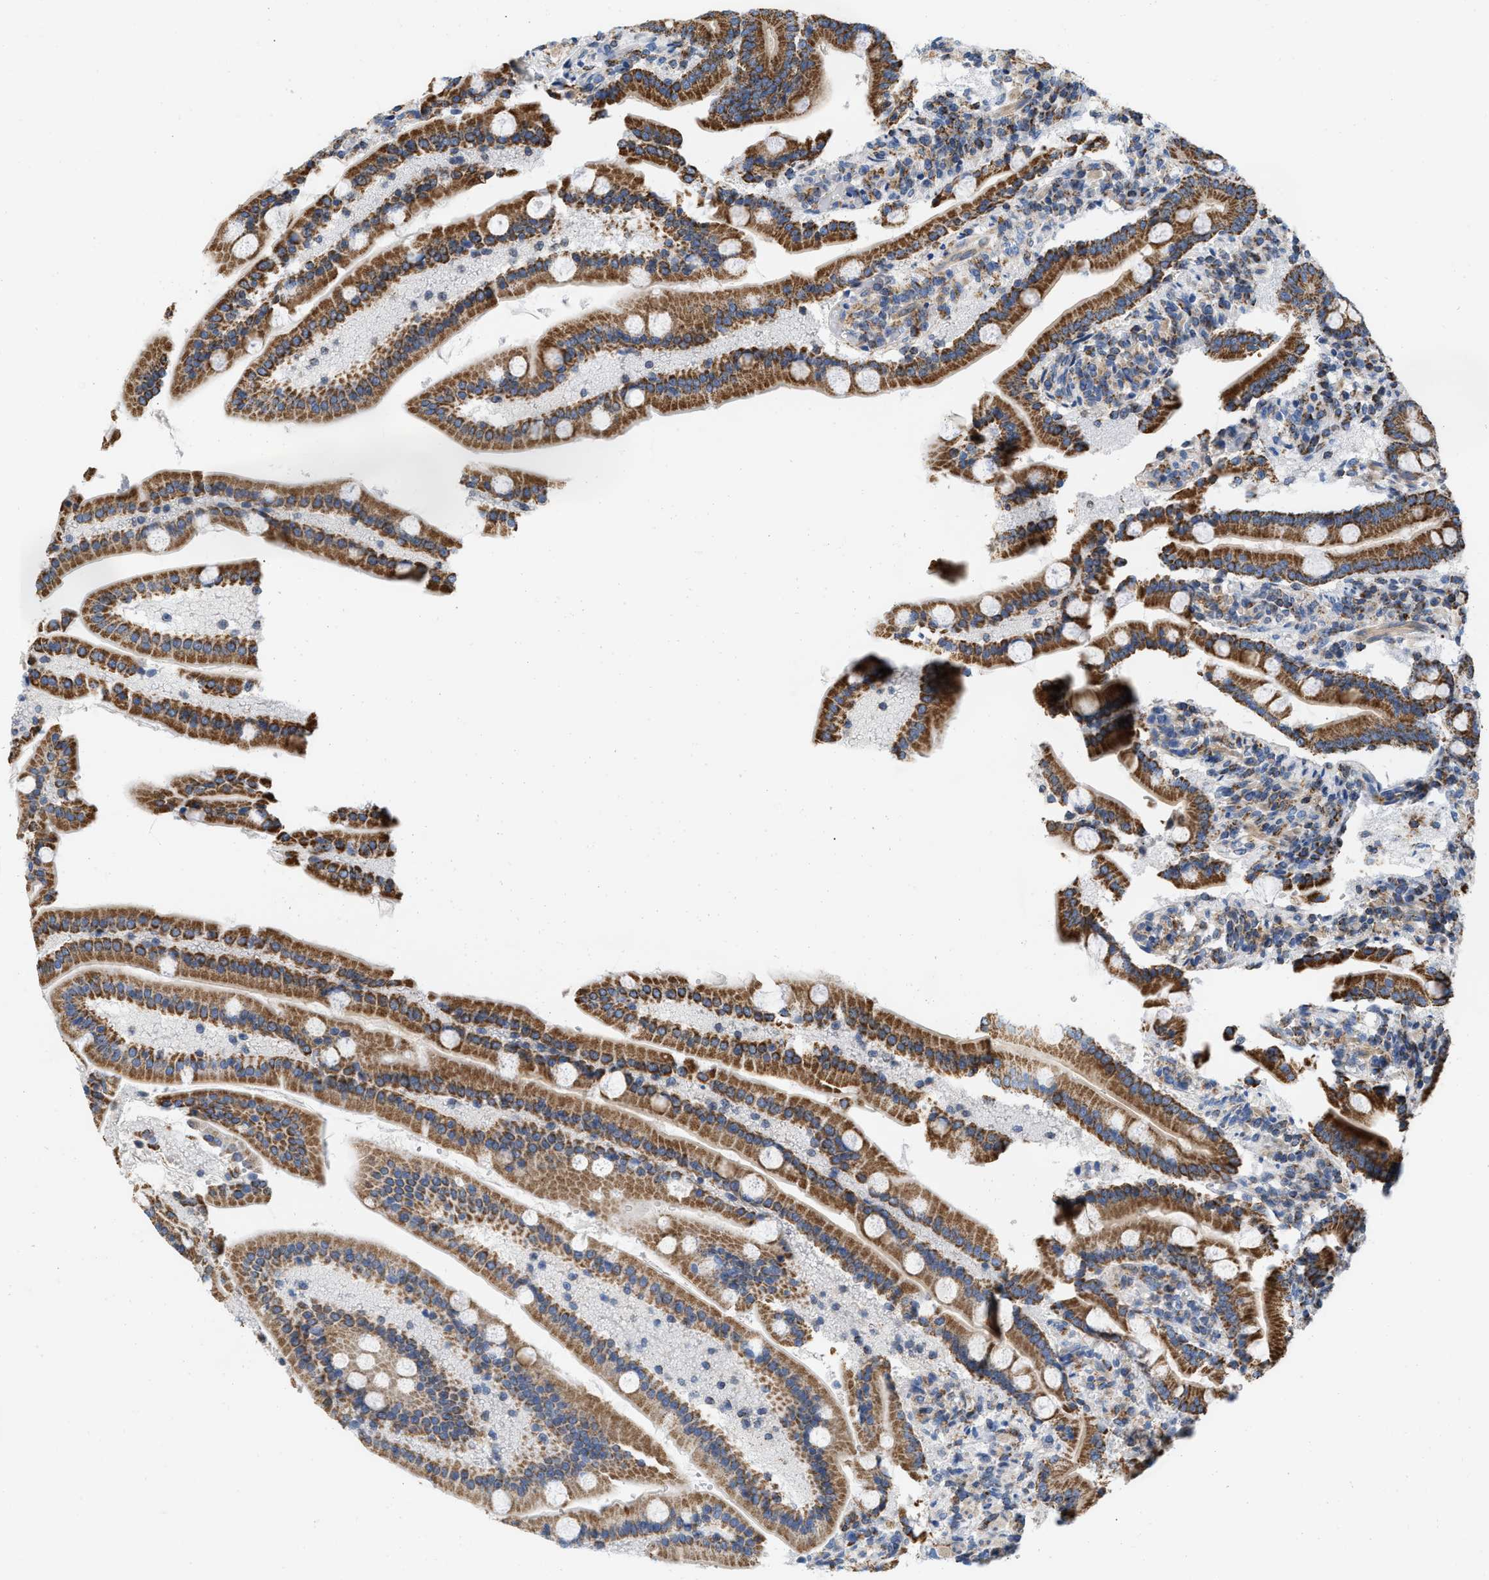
{"staining": {"intensity": "strong", "quantity": ">75%", "location": "cytoplasmic/membranous"}, "tissue": "duodenum", "cell_type": "Glandular cells", "image_type": "normal", "snomed": [{"axis": "morphology", "description": "Normal tissue, NOS"}, {"axis": "topography", "description": "Duodenum"}], "caption": "Glandular cells reveal strong cytoplasmic/membranous expression in about >75% of cells in unremarkable duodenum.", "gene": "GRB10", "patient": {"sex": "male", "age": 54}}